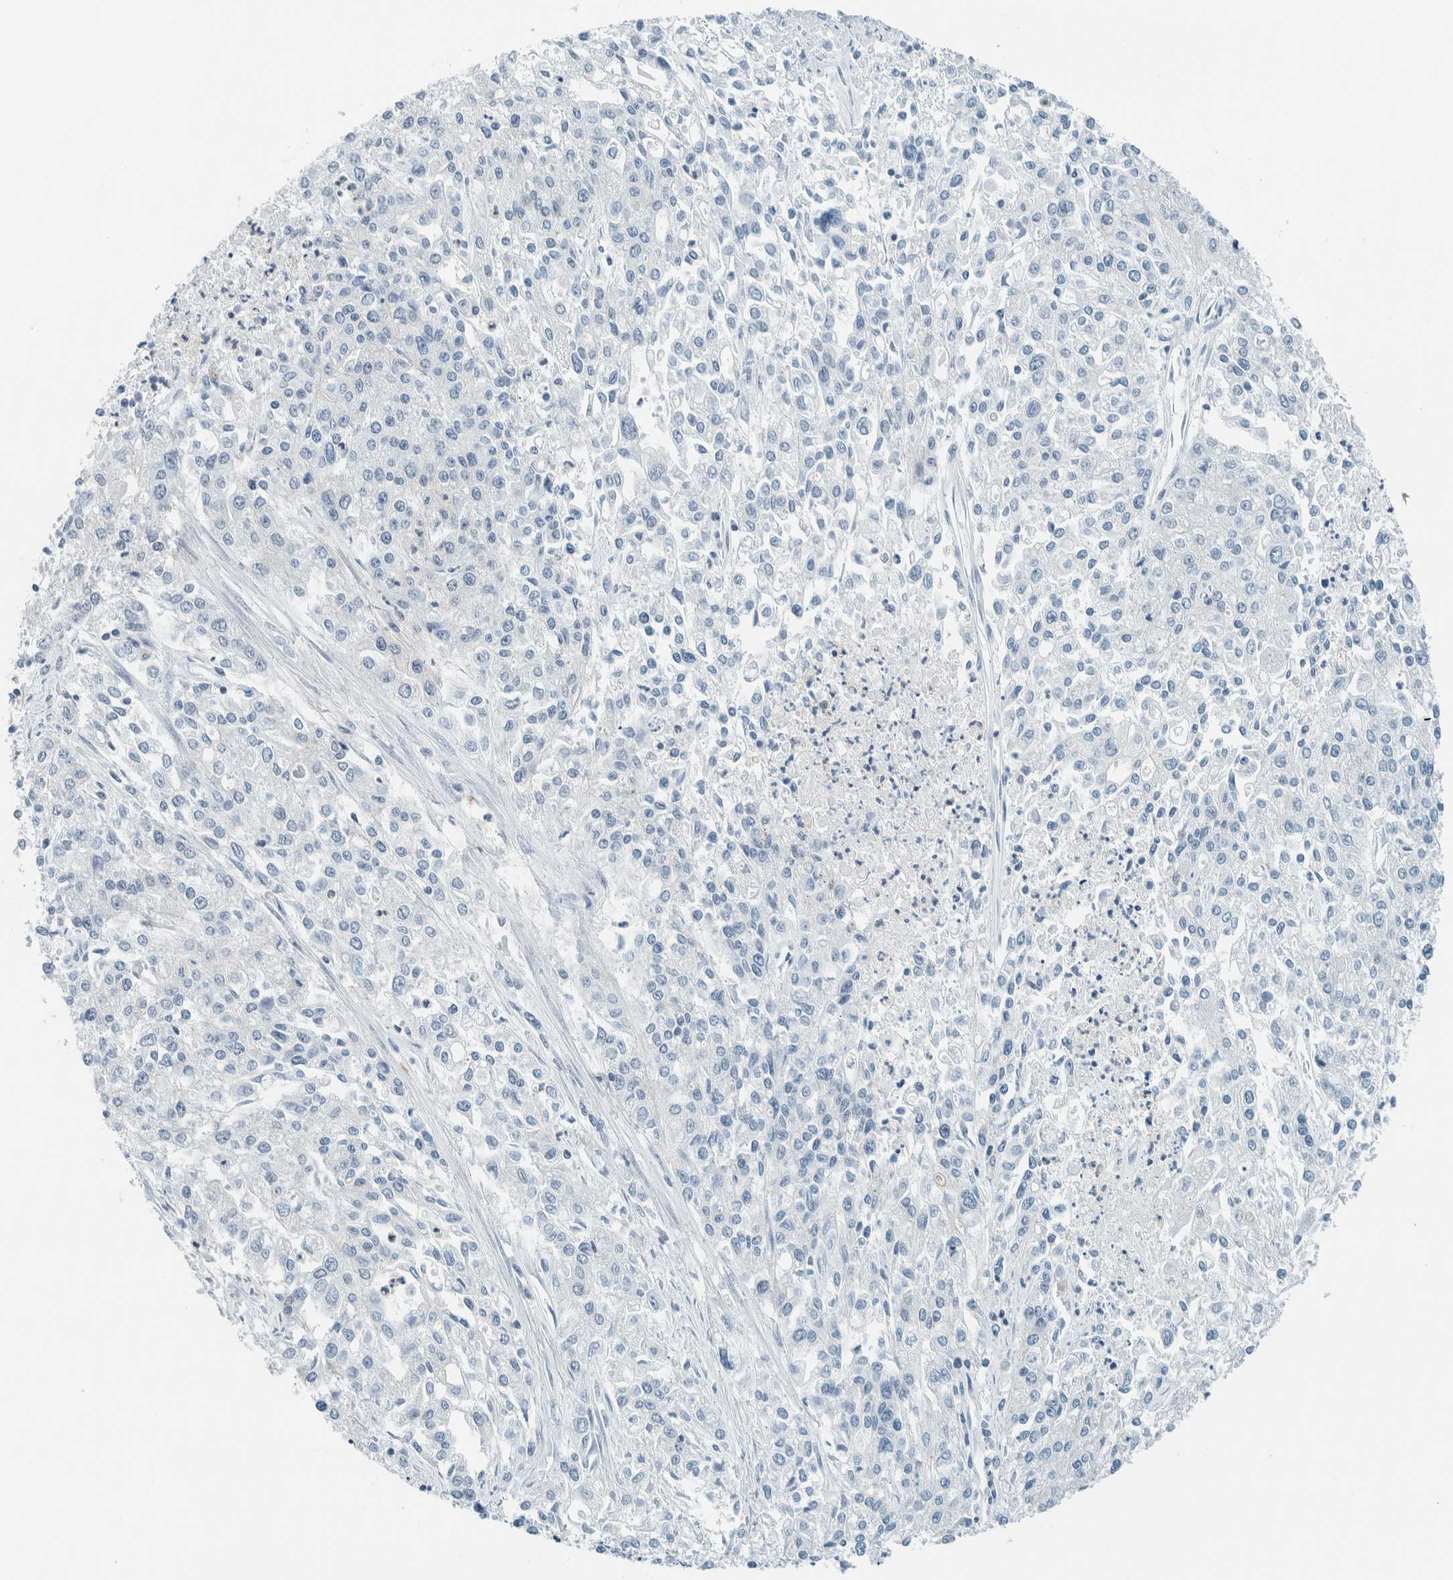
{"staining": {"intensity": "negative", "quantity": "none", "location": "none"}, "tissue": "endometrial cancer", "cell_type": "Tumor cells", "image_type": "cancer", "snomed": [{"axis": "morphology", "description": "Adenocarcinoma, NOS"}, {"axis": "topography", "description": "Endometrium"}], "caption": "This is an immunohistochemistry (IHC) histopathology image of endometrial adenocarcinoma. There is no staining in tumor cells.", "gene": "CYSRT1", "patient": {"sex": "female", "age": 49}}